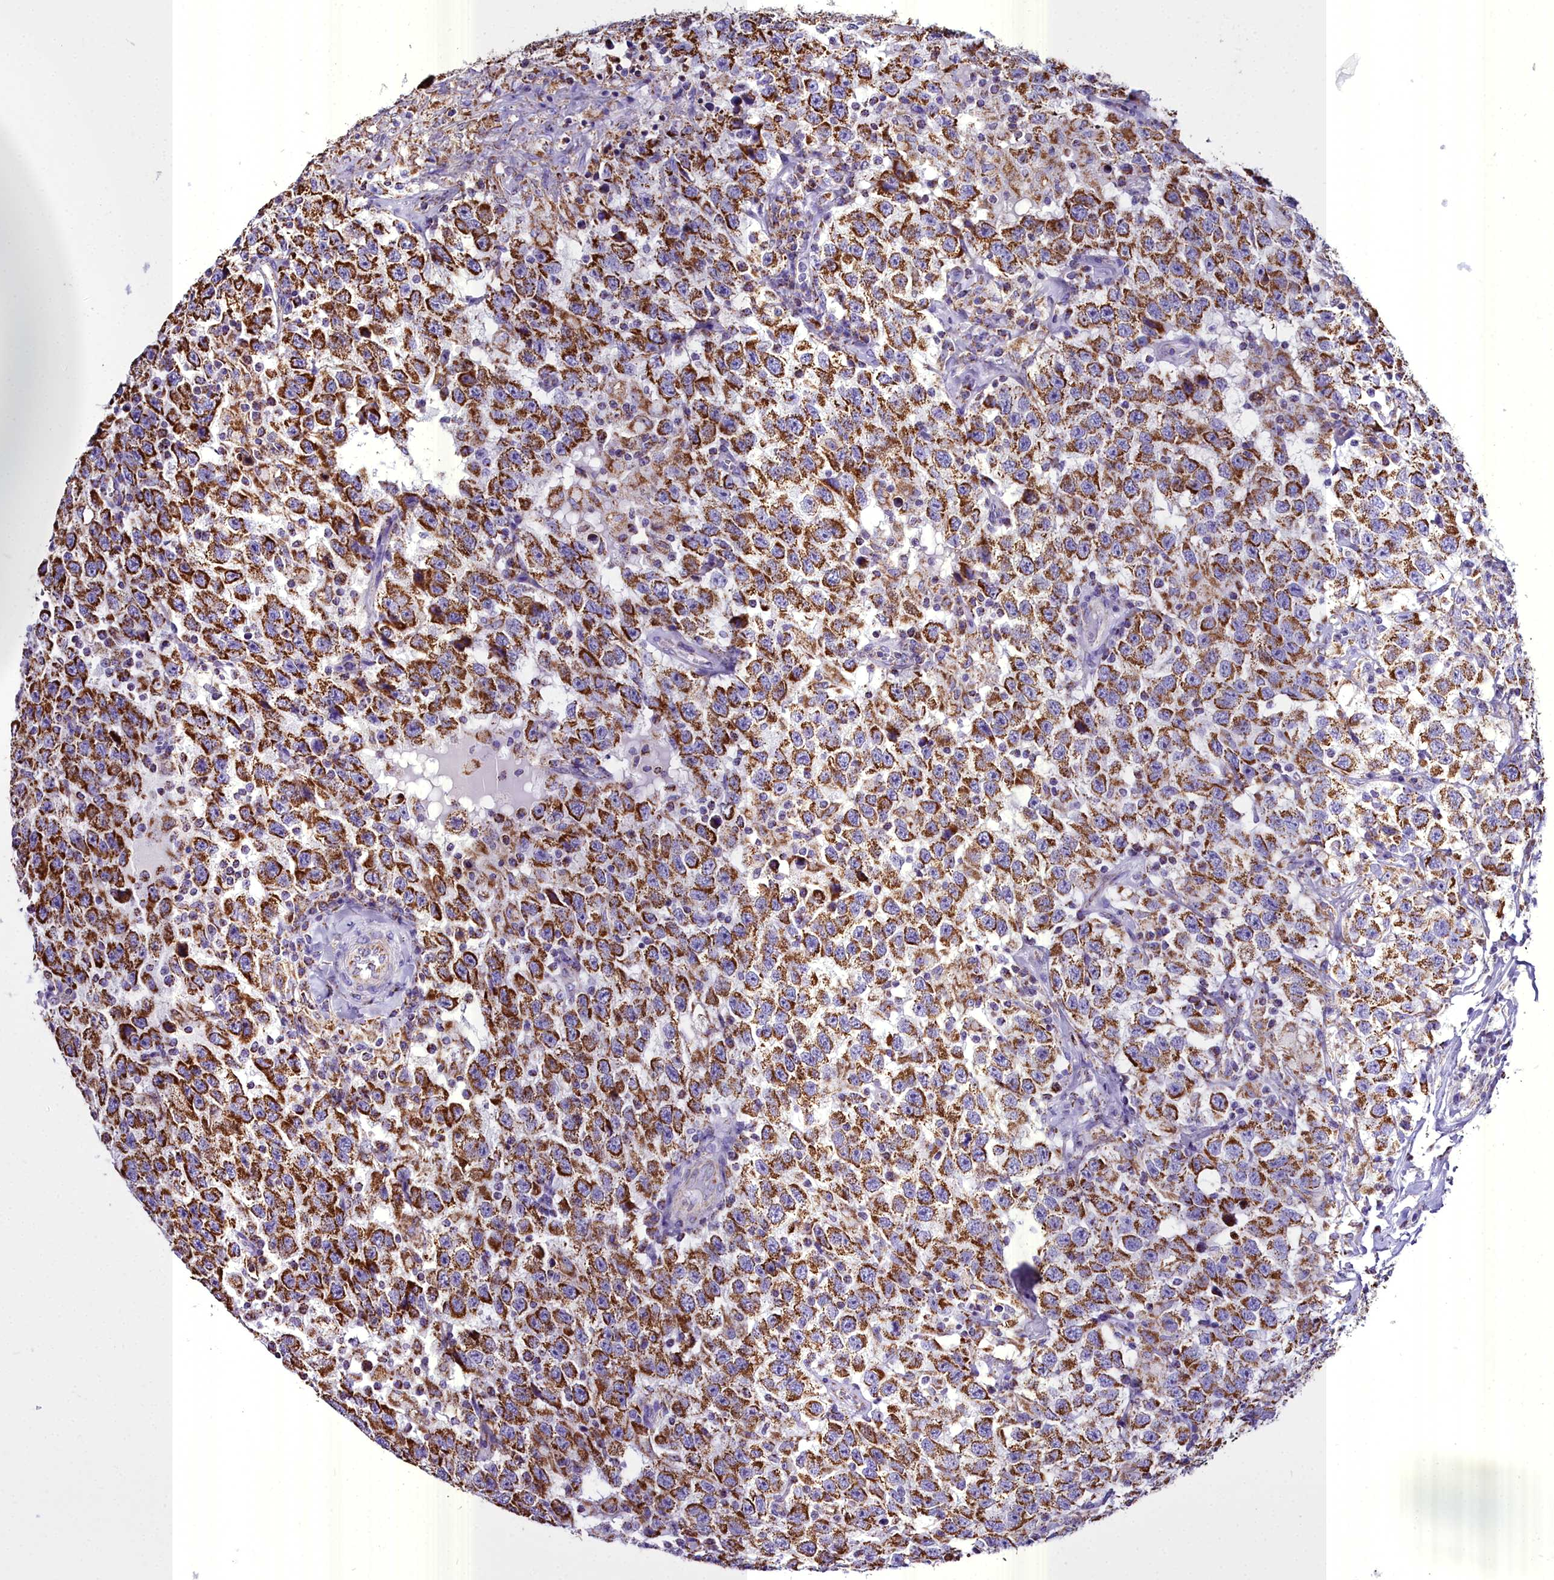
{"staining": {"intensity": "strong", "quantity": ">75%", "location": "cytoplasmic/membranous"}, "tissue": "testis cancer", "cell_type": "Tumor cells", "image_type": "cancer", "snomed": [{"axis": "morphology", "description": "Seminoma, NOS"}, {"axis": "topography", "description": "Testis"}], "caption": "Seminoma (testis) was stained to show a protein in brown. There is high levels of strong cytoplasmic/membranous positivity in approximately >75% of tumor cells.", "gene": "WDFY3", "patient": {"sex": "male", "age": 41}}